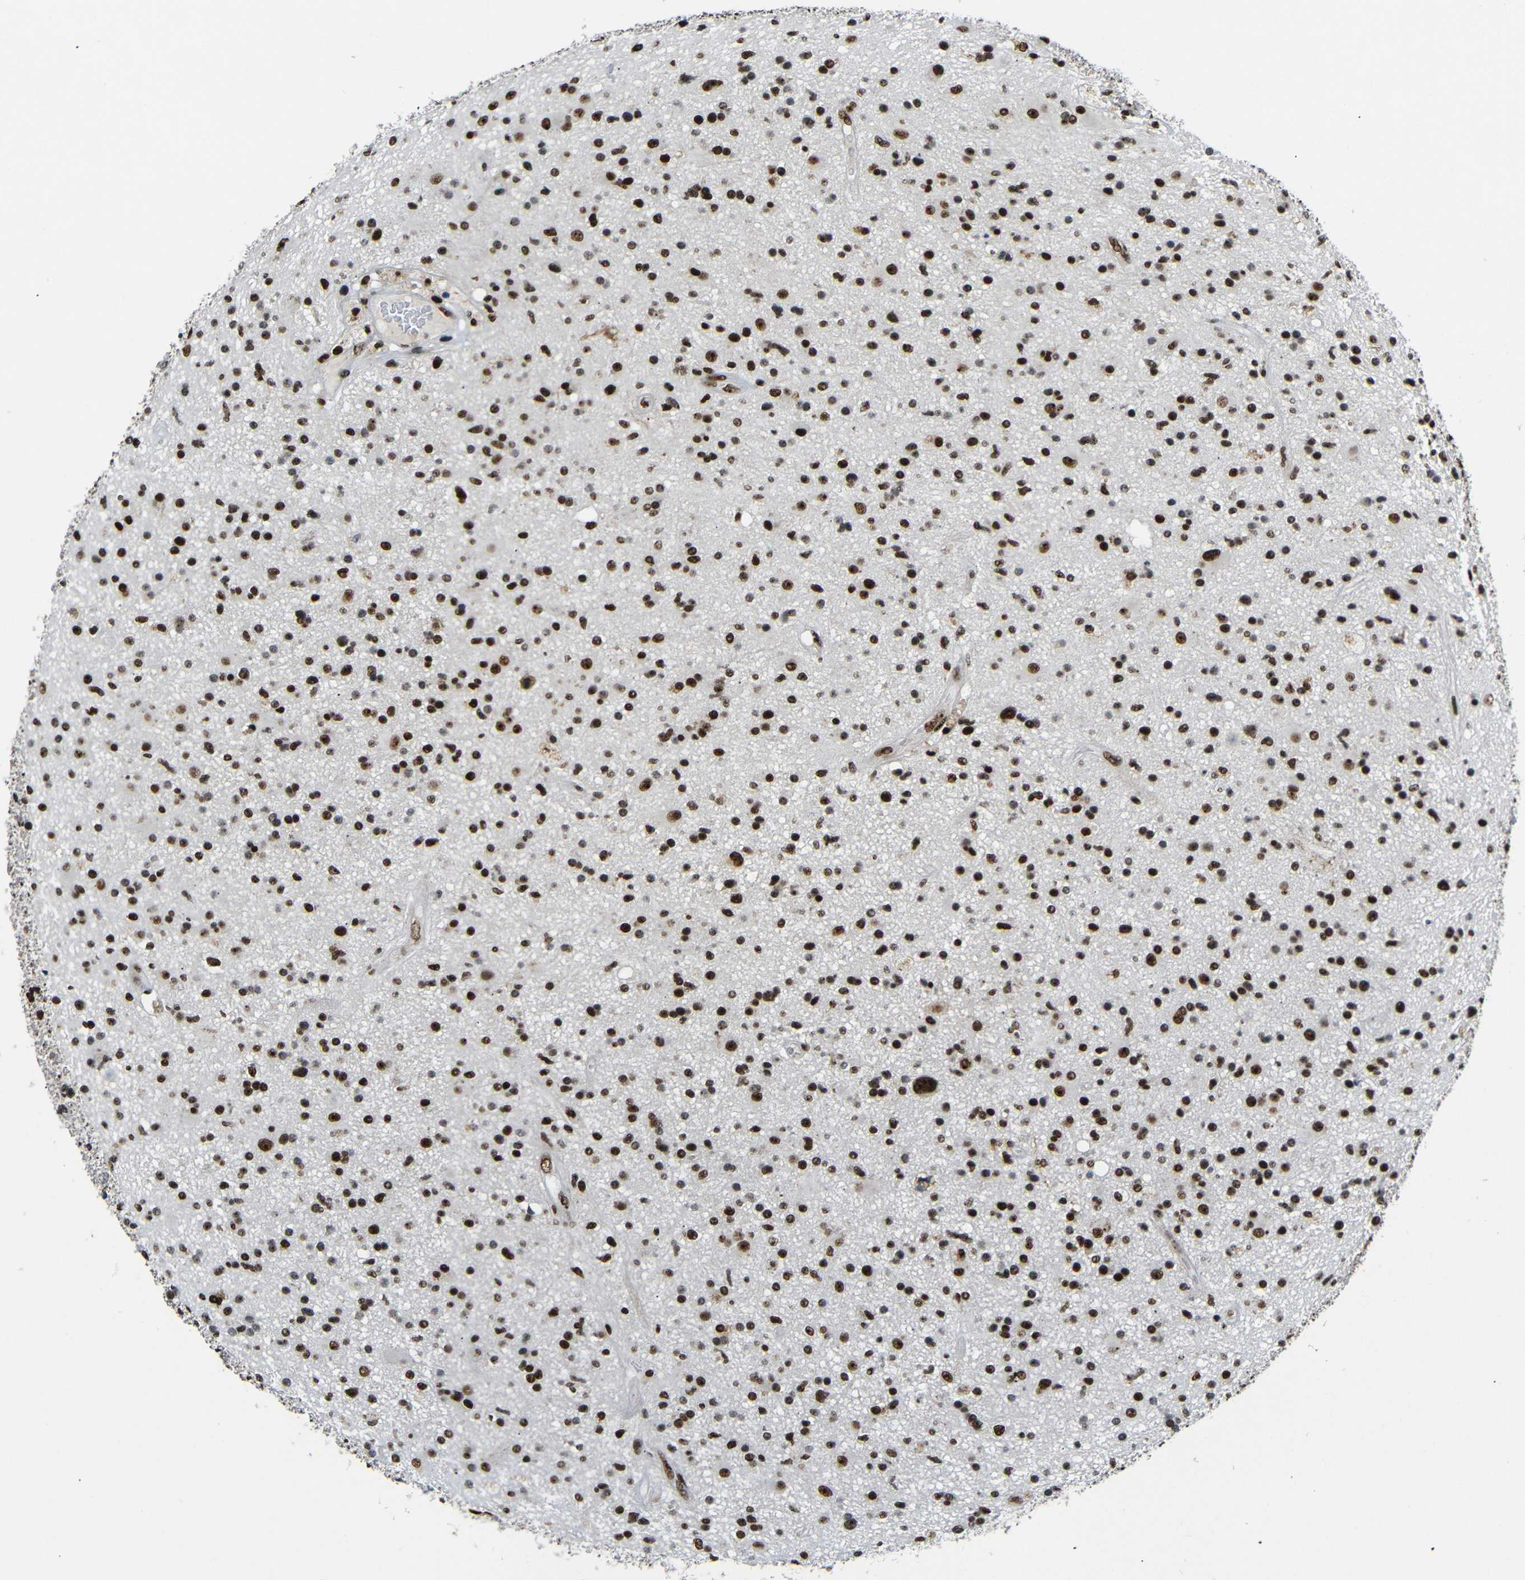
{"staining": {"intensity": "strong", "quantity": ">75%", "location": "nuclear"}, "tissue": "glioma", "cell_type": "Tumor cells", "image_type": "cancer", "snomed": [{"axis": "morphology", "description": "Glioma, malignant, High grade"}, {"axis": "topography", "description": "Brain"}], "caption": "This histopathology image demonstrates immunohistochemistry (IHC) staining of glioma, with high strong nuclear positivity in about >75% of tumor cells.", "gene": "SETDB2", "patient": {"sex": "male", "age": 33}}